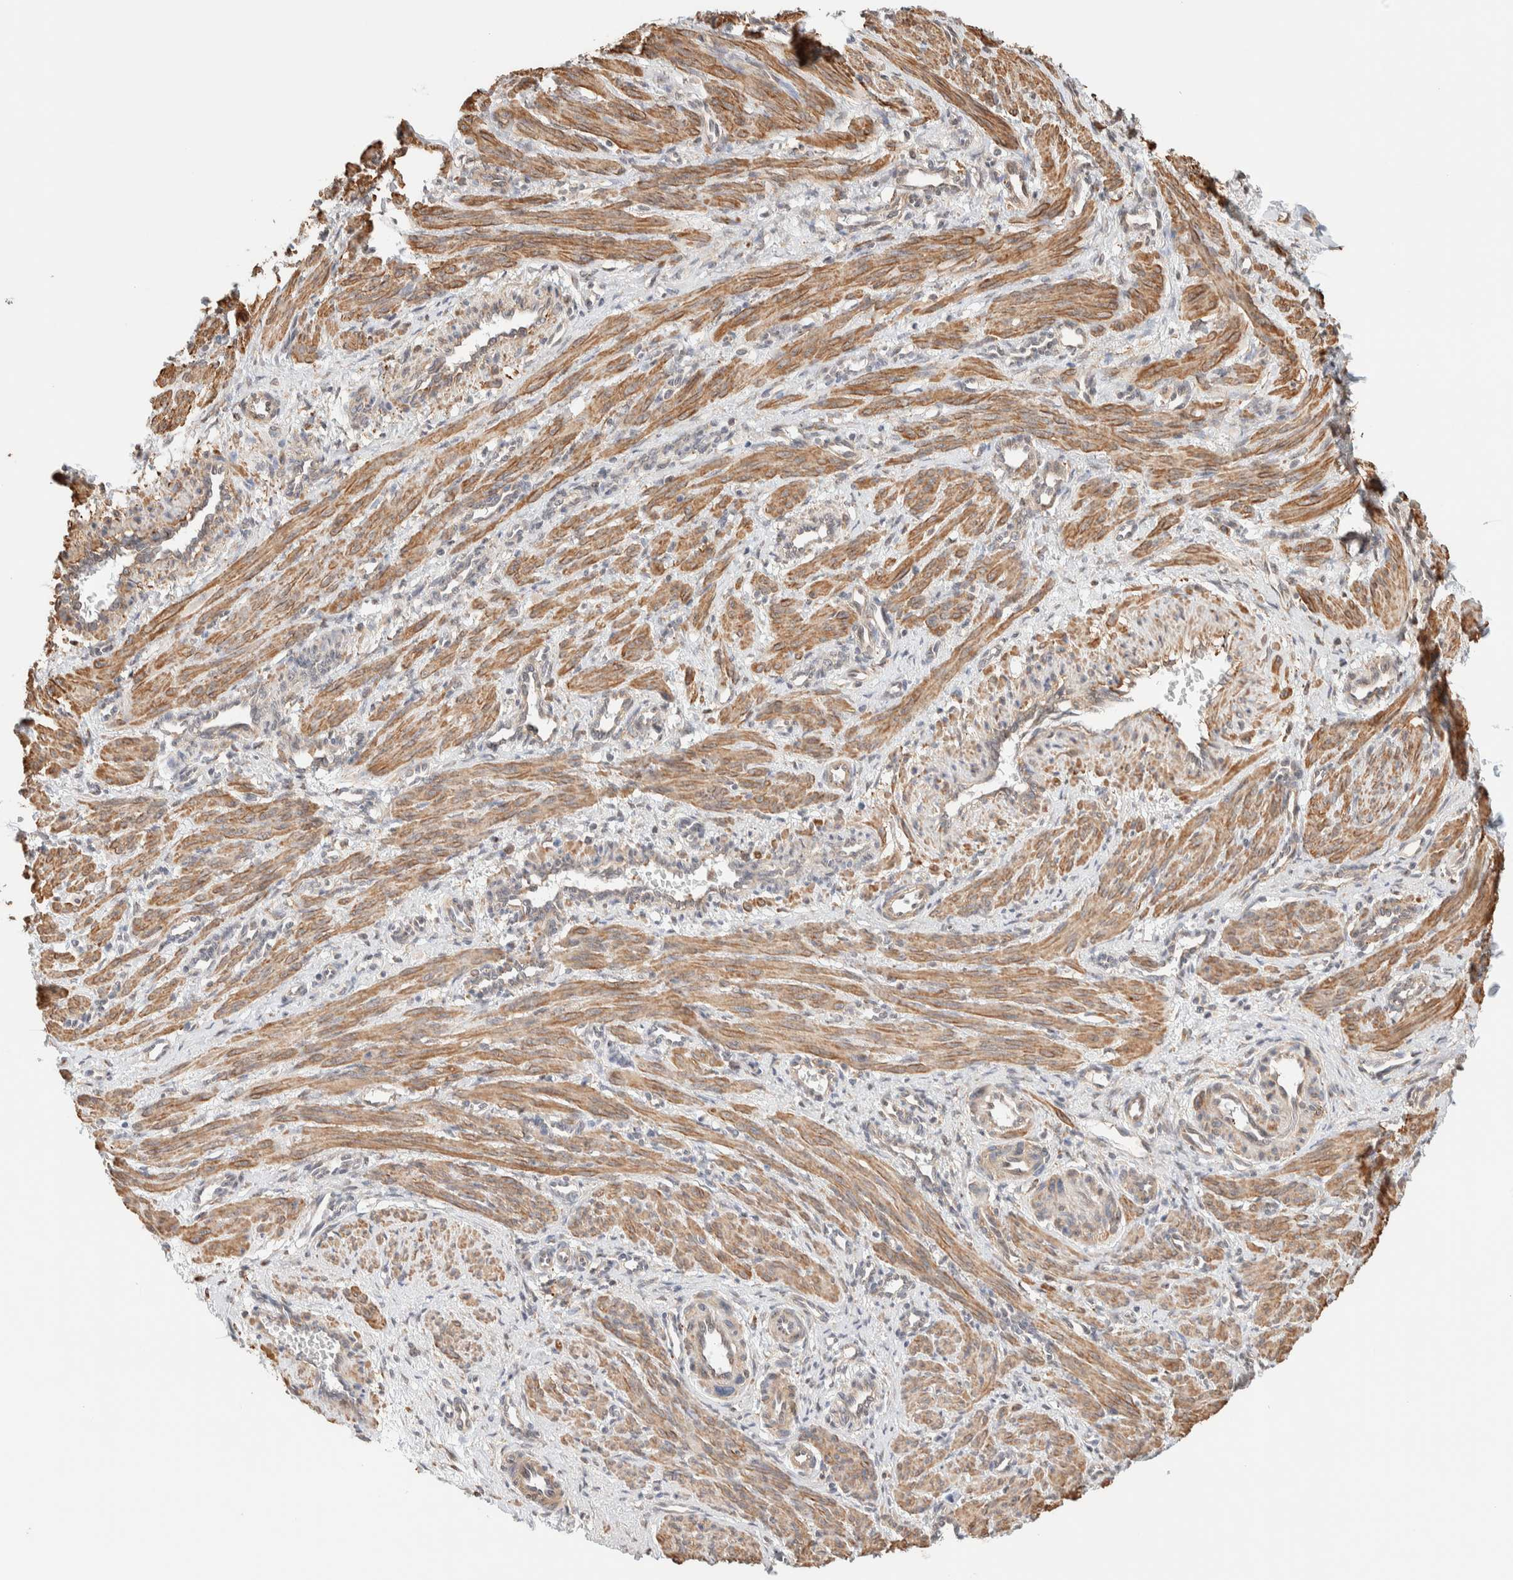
{"staining": {"intensity": "moderate", "quantity": ">75%", "location": "cytoplasmic/membranous"}, "tissue": "smooth muscle", "cell_type": "Smooth muscle cells", "image_type": "normal", "snomed": [{"axis": "morphology", "description": "Normal tissue, NOS"}, {"axis": "topography", "description": "Endometrium"}], "caption": "The micrograph shows a brown stain indicating the presence of a protein in the cytoplasmic/membranous of smooth muscle cells in smooth muscle.", "gene": "INTS1", "patient": {"sex": "female", "age": 33}}